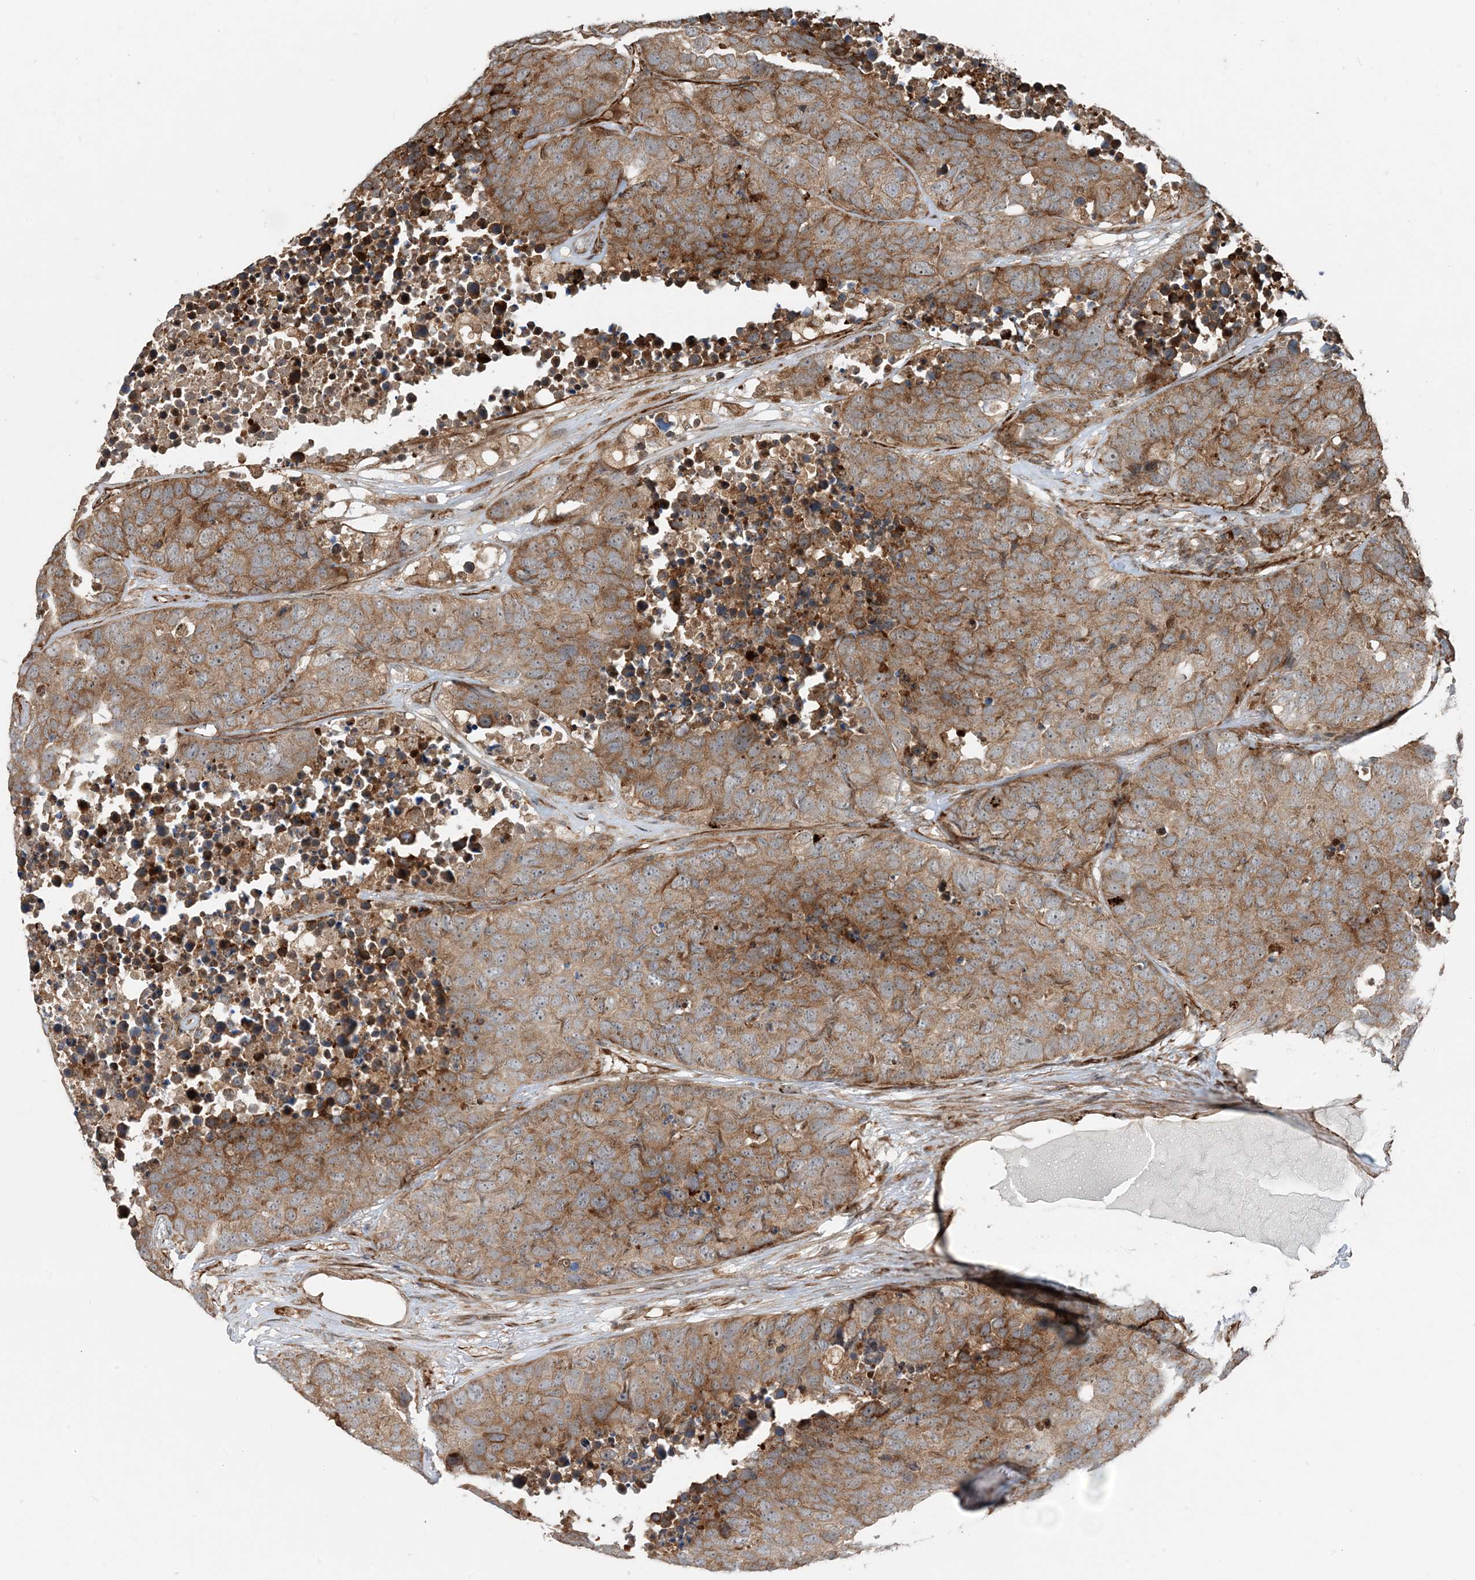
{"staining": {"intensity": "moderate", "quantity": ">75%", "location": "cytoplasmic/membranous"}, "tissue": "carcinoid", "cell_type": "Tumor cells", "image_type": "cancer", "snomed": [{"axis": "morphology", "description": "Carcinoid, malignant, NOS"}, {"axis": "topography", "description": "Lung"}], "caption": "A high-resolution histopathology image shows immunohistochemistry staining of carcinoid, which reveals moderate cytoplasmic/membranous staining in about >75% of tumor cells. (Stains: DAB in brown, nuclei in blue, Microscopy: brightfield microscopy at high magnification).", "gene": "EDEM2", "patient": {"sex": "male", "age": 60}}